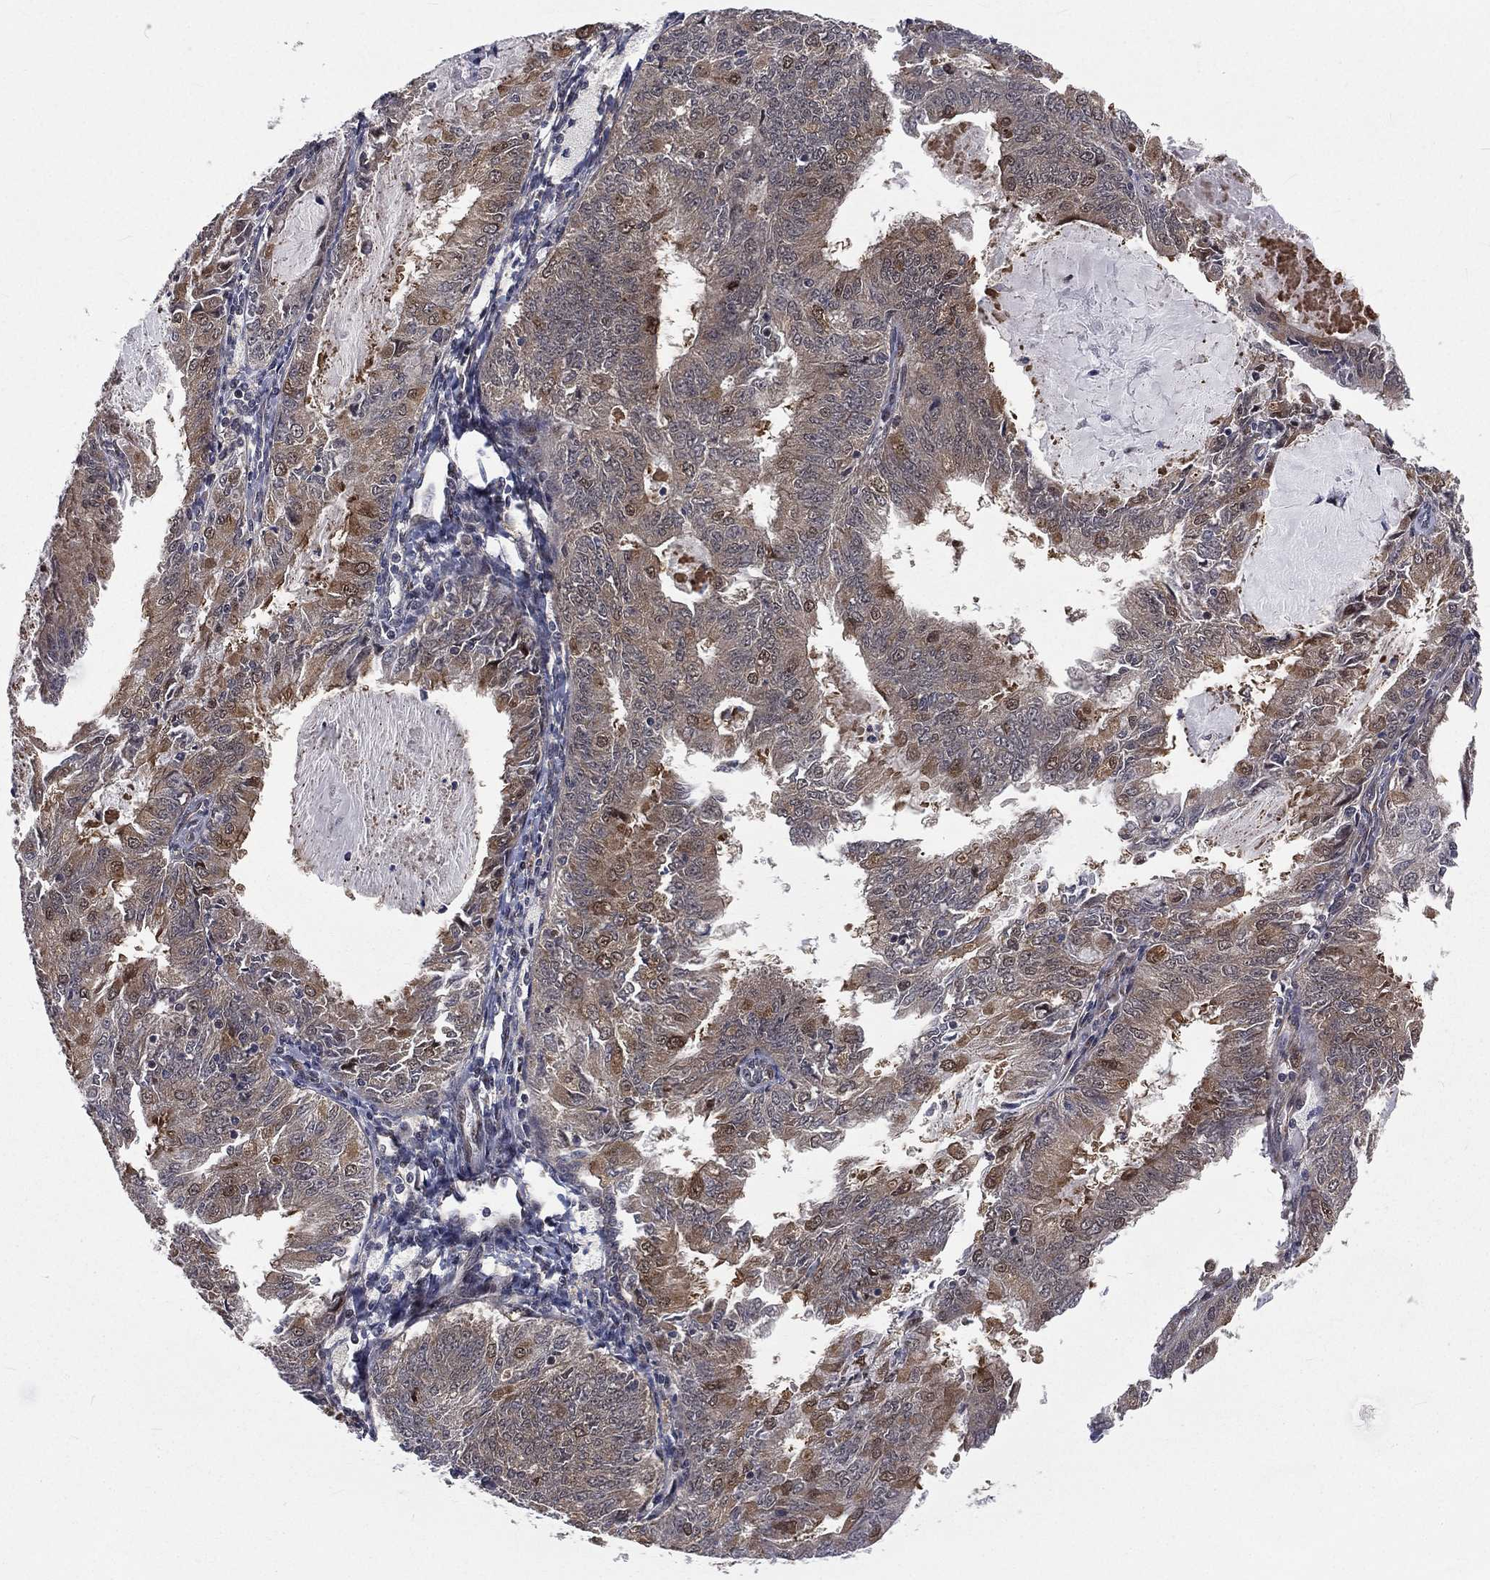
{"staining": {"intensity": "weak", "quantity": "<25%", "location": "cytoplasmic/membranous"}, "tissue": "endometrial cancer", "cell_type": "Tumor cells", "image_type": "cancer", "snomed": [{"axis": "morphology", "description": "Adenocarcinoma, NOS"}, {"axis": "topography", "description": "Endometrium"}], "caption": "Immunohistochemistry micrograph of neoplastic tissue: human adenocarcinoma (endometrial) stained with DAB (3,3'-diaminobenzidine) demonstrates no significant protein expression in tumor cells. (Stains: DAB (3,3'-diaminobenzidine) immunohistochemistry (IHC) with hematoxylin counter stain, Microscopy: brightfield microscopy at high magnification).", "gene": "ARL3", "patient": {"sex": "female", "age": 57}}